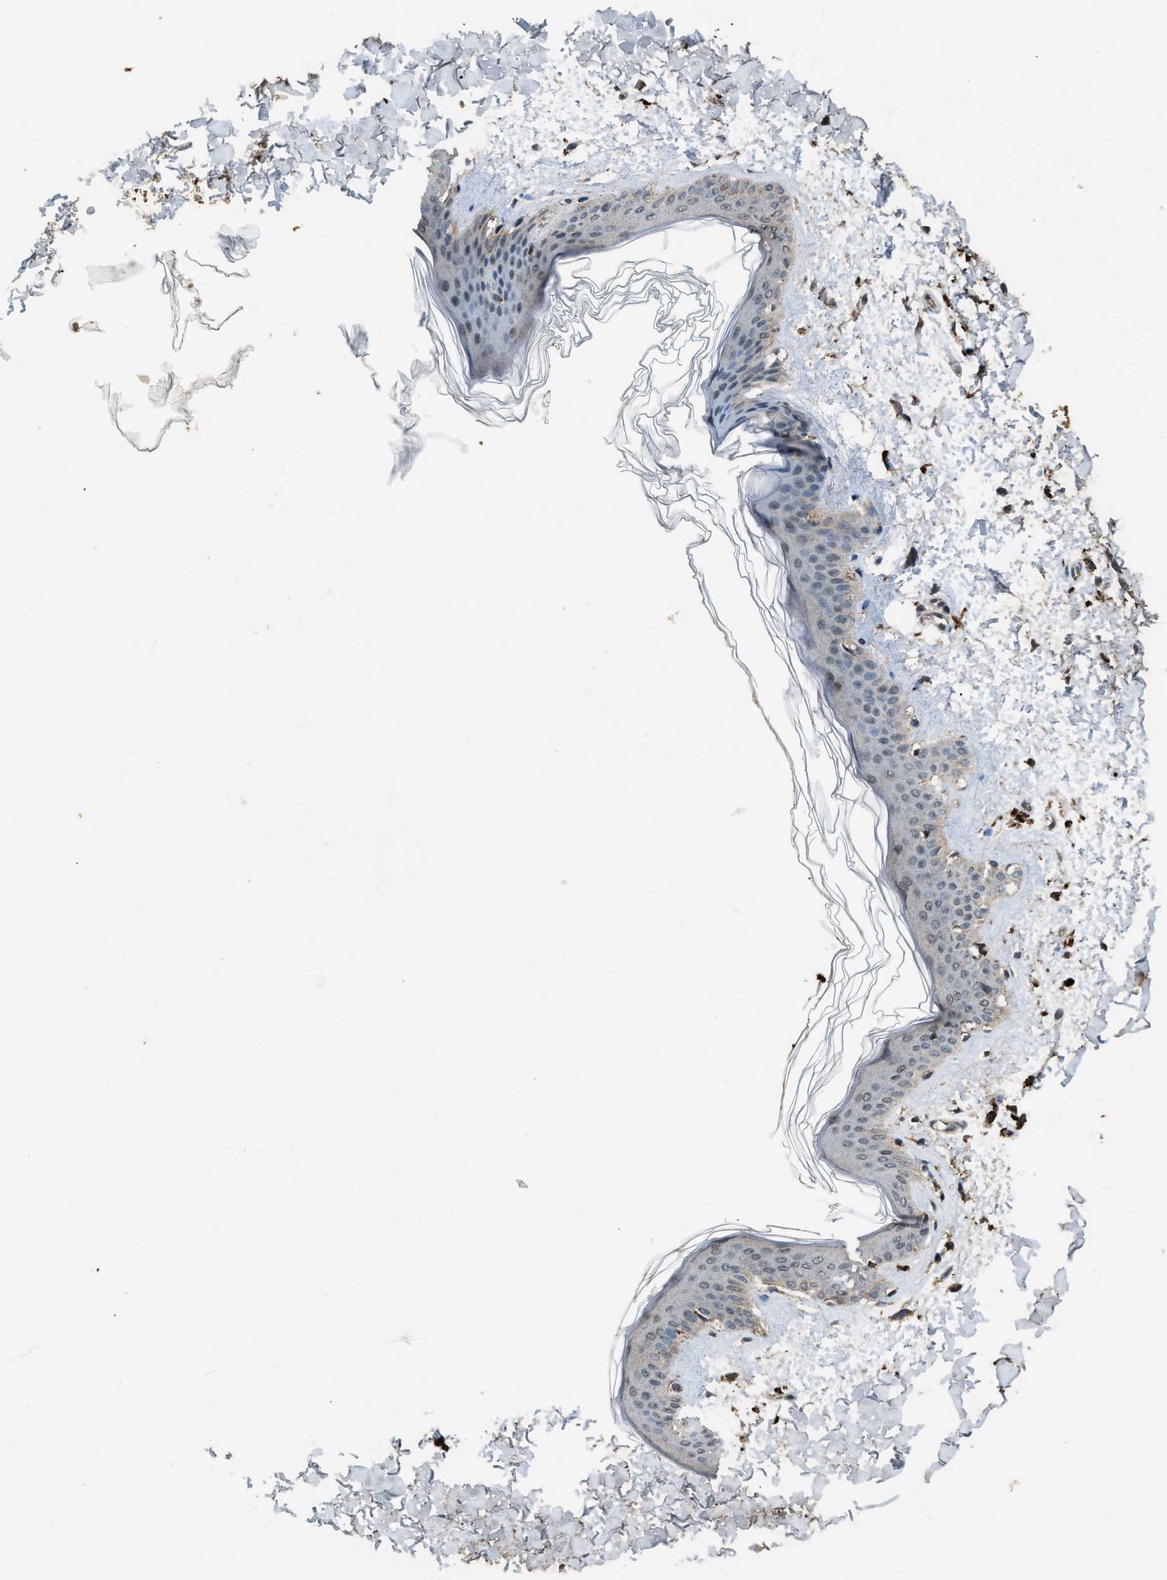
{"staining": {"intensity": "strong", "quantity": ">75%", "location": "cytoplasmic/membranous"}, "tissue": "skin", "cell_type": "Fibroblasts", "image_type": "normal", "snomed": [{"axis": "morphology", "description": "Normal tissue, NOS"}, {"axis": "topography", "description": "Skin"}], "caption": "An IHC histopathology image of normal tissue is shown. Protein staining in brown shows strong cytoplasmic/membranous positivity in skin within fibroblasts. The protein of interest is stained brown, and the nuclei are stained in blue (DAB IHC with brightfield microscopy, high magnification).", "gene": "PSMD1", "patient": {"sex": "female", "age": 41}}